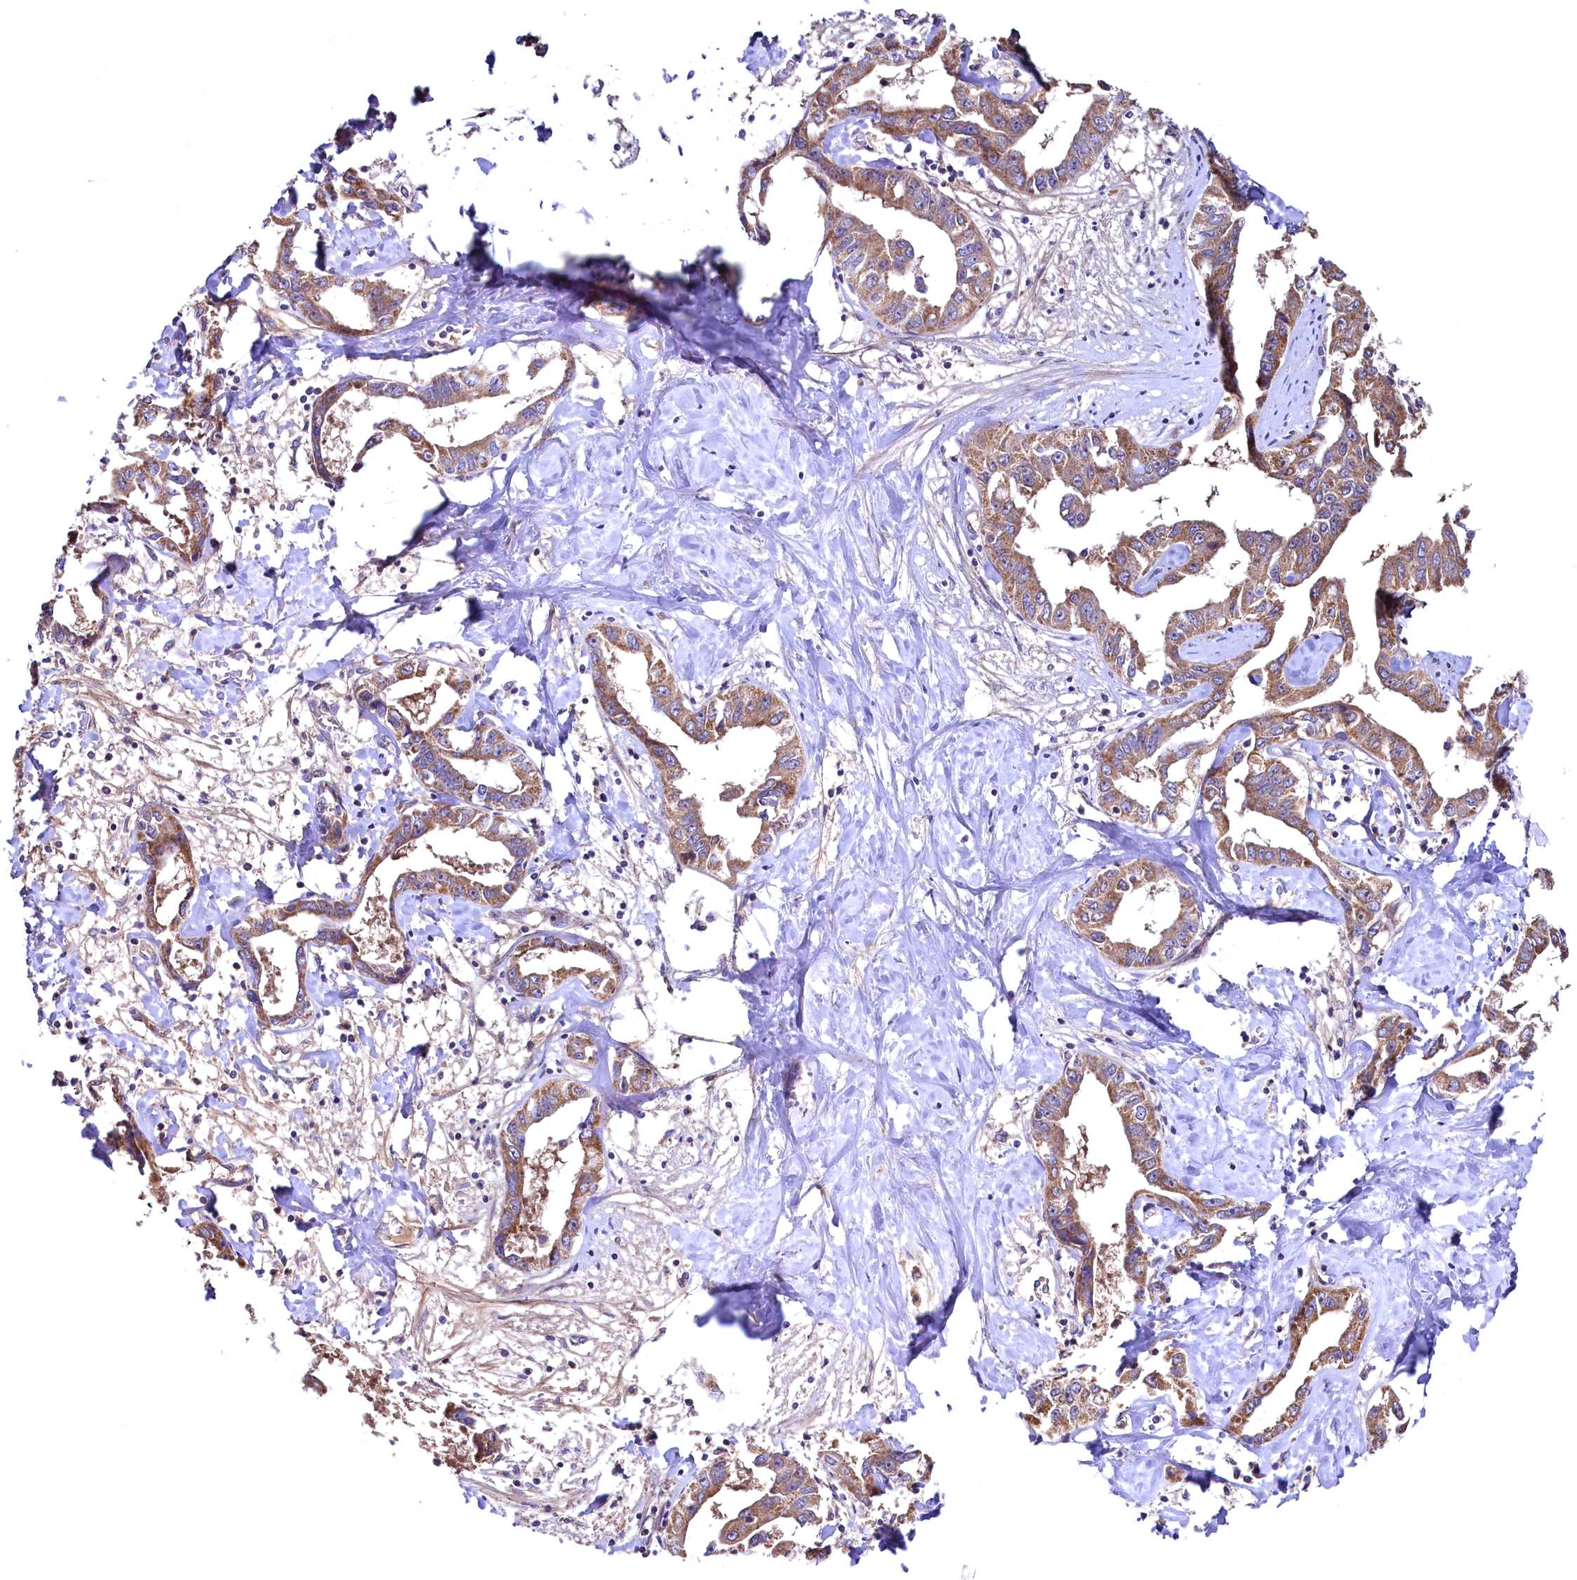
{"staining": {"intensity": "moderate", "quantity": ">75%", "location": "cytoplasmic/membranous"}, "tissue": "liver cancer", "cell_type": "Tumor cells", "image_type": "cancer", "snomed": [{"axis": "morphology", "description": "Cholangiocarcinoma"}, {"axis": "topography", "description": "Liver"}], "caption": "Liver cancer stained with a brown dye exhibits moderate cytoplasmic/membranous positive staining in approximately >75% of tumor cells.", "gene": "MRPL57", "patient": {"sex": "male", "age": 59}}